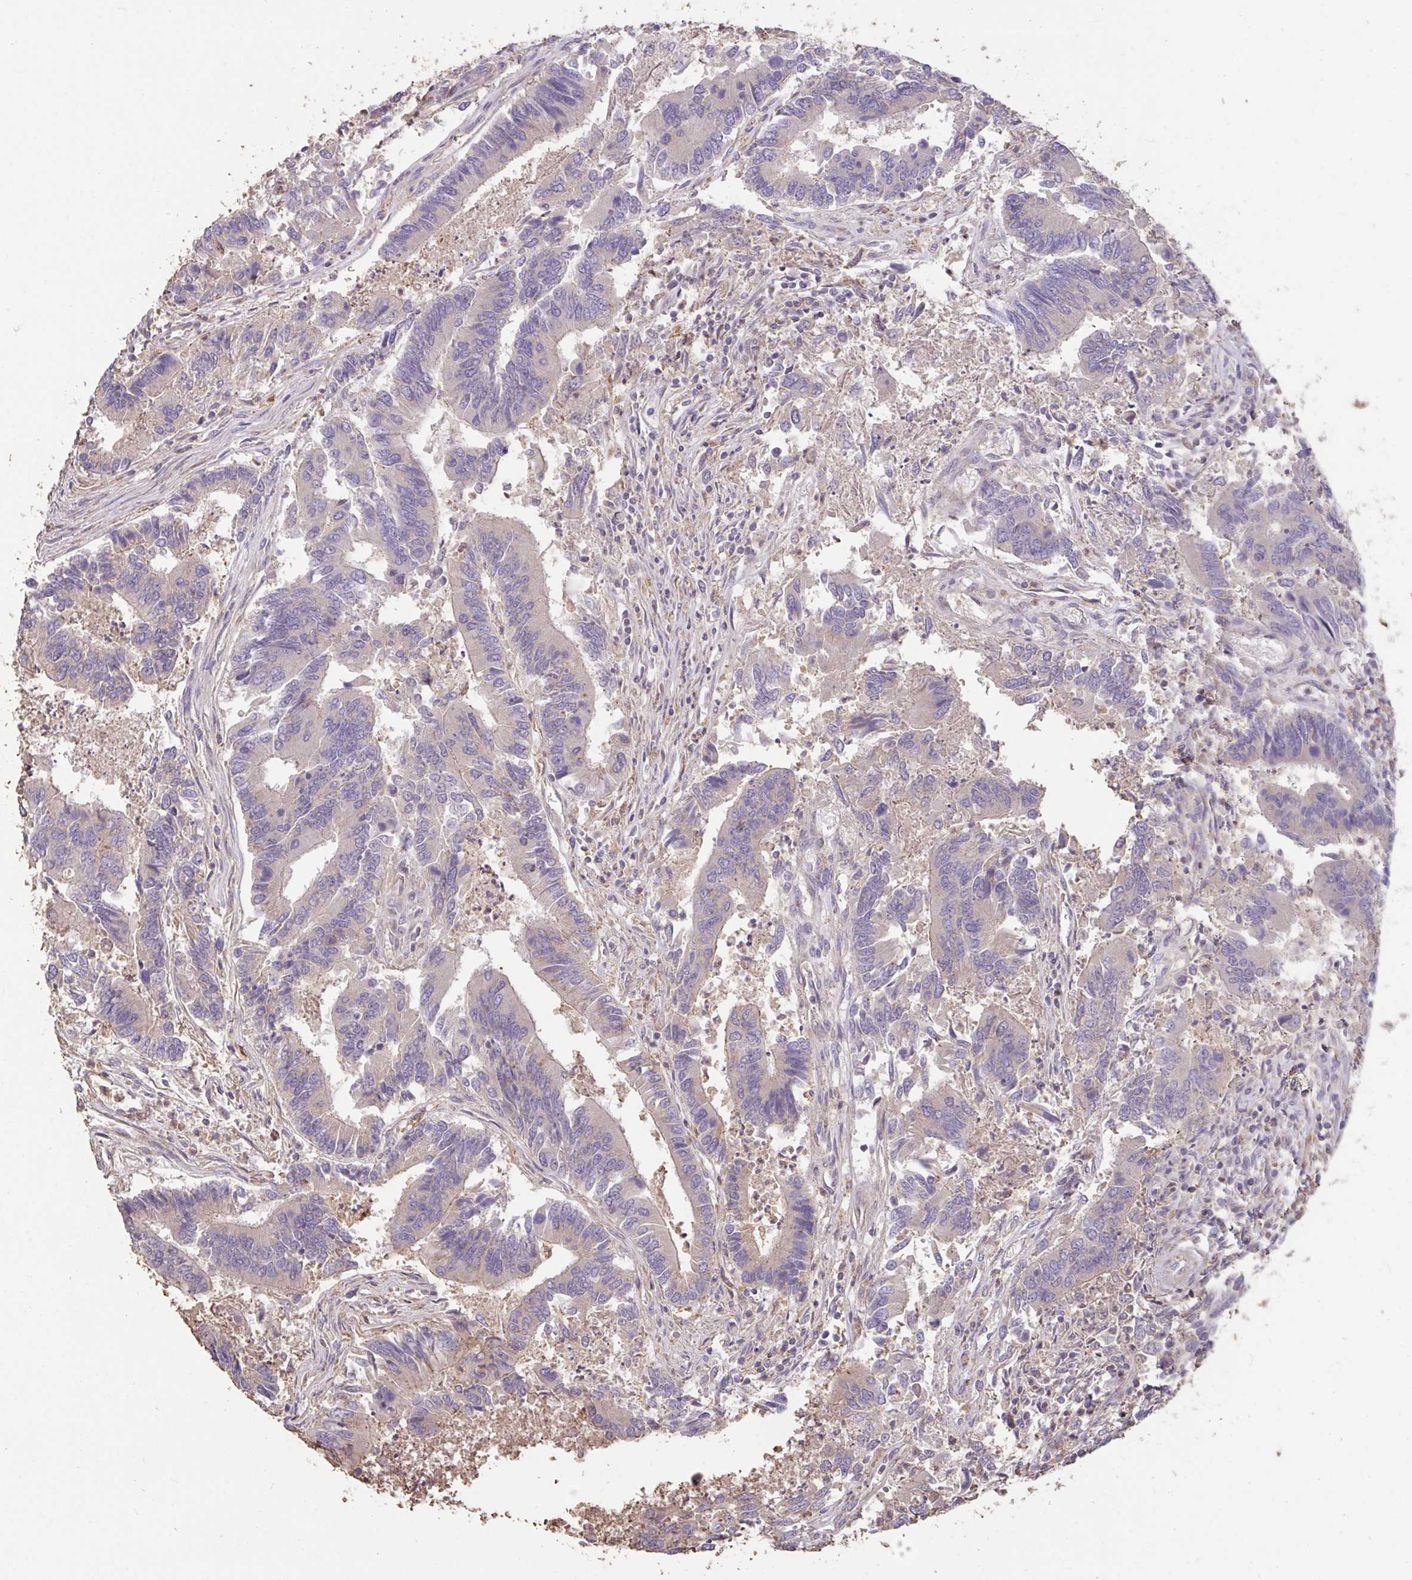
{"staining": {"intensity": "negative", "quantity": "none", "location": "none"}, "tissue": "colorectal cancer", "cell_type": "Tumor cells", "image_type": "cancer", "snomed": [{"axis": "morphology", "description": "Adenocarcinoma, NOS"}, {"axis": "topography", "description": "Colon"}], "caption": "This is an immunohistochemistry (IHC) histopathology image of colorectal adenocarcinoma. There is no staining in tumor cells.", "gene": "FCER1A", "patient": {"sex": "female", "age": 67}}